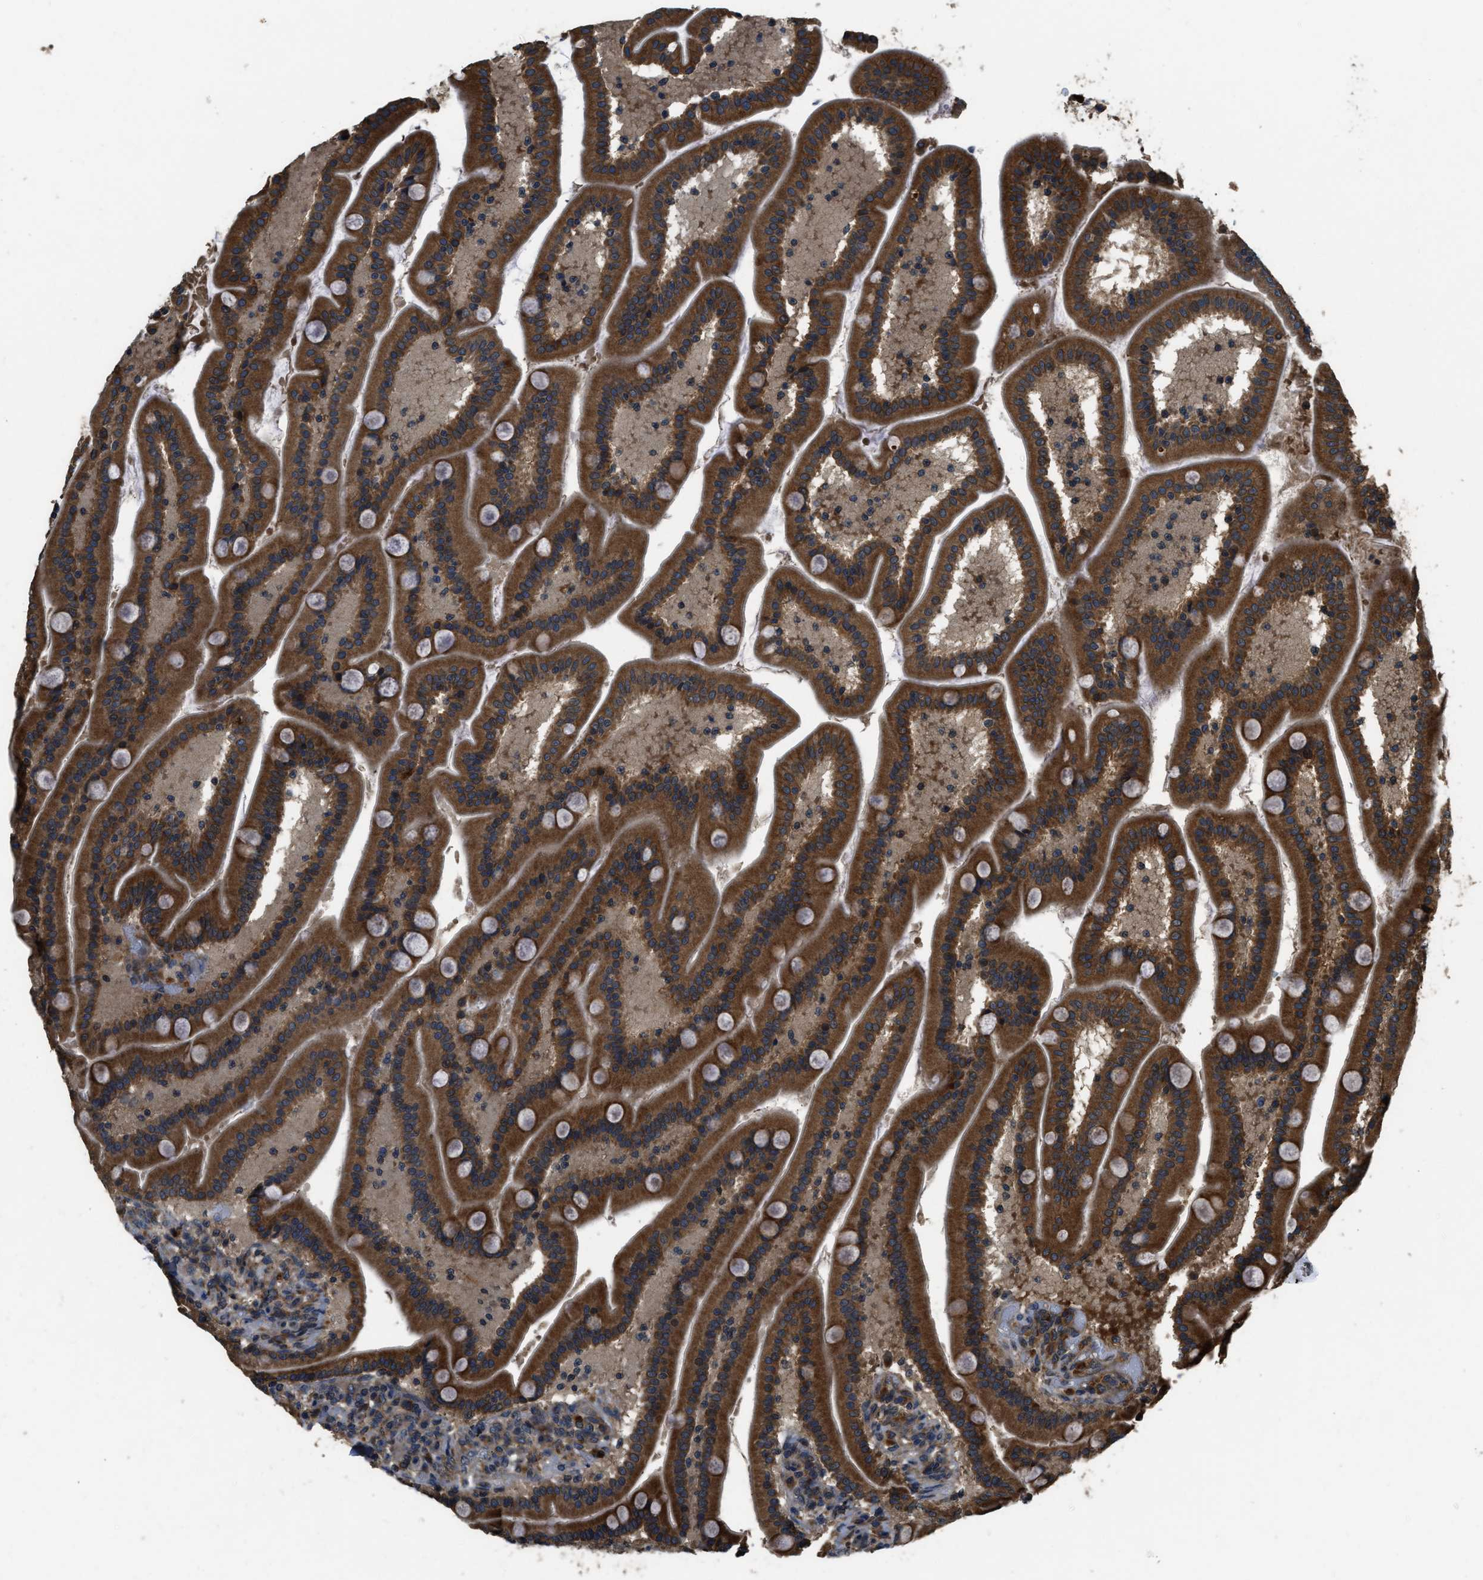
{"staining": {"intensity": "strong", "quantity": ">75%", "location": "cytoplasmic/membranous"}, "tissue": "duodenum", "cell_type": "Glandular cells", "image_type": "normal", "snomed": [{"axis": "morphology", "description": "Normal tissue, NOS"}, {"axis": "topography", "description": "Duodenum"}], "caption": "Benign duodenum reveals strong cytoplasmic/membranous staining in approximately >75% of glandular cells, visualized by immunohistochemistry. The staining was performed using DAB (3,3'-diaminobenzidine), with brown indicating positive protein expression. Nuclei are stained blue with hematoxylin.", "gene": "GGH", "patient": {"sex": "male", "age": 54}}